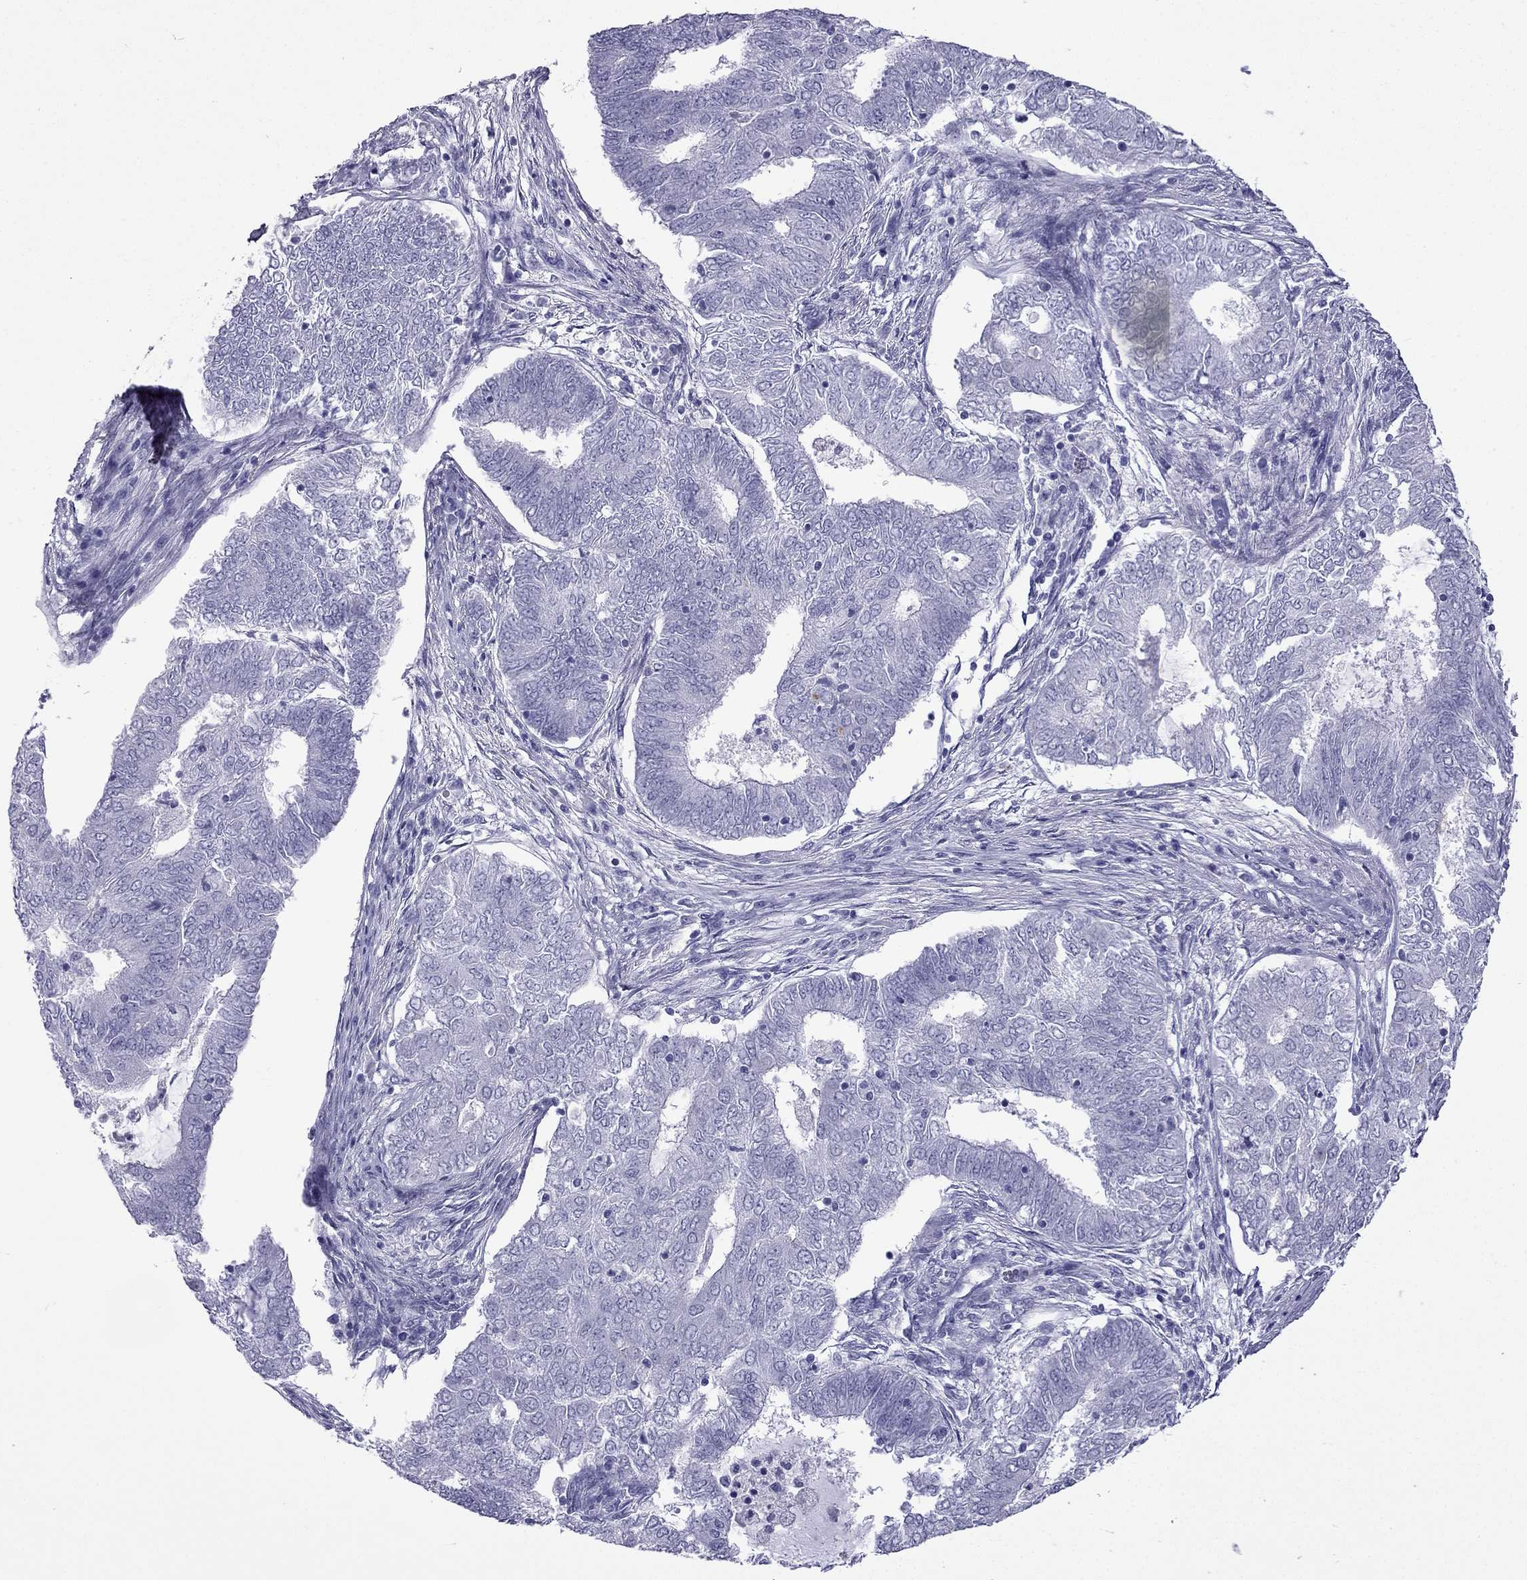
{"staining": {"intensity": "negative", "quantity": "none", "location": "none"}, "tissue": "endometrial cancer", "cell_type": "Tumor cells", "image_type": "cancer", "snomed": [{"axis": "morphology", "description": "Adenocarcinoma, NOS"}, {"axis": "topography", "description": "Endometrium"}], "caption": "High magnification brightfield microscopy of endometrial adenocarcinoma stained with DAB (3,3'-diaminobenzidine) (brown) and counterstained with hematoxylin (blue): tumor cells show no significant positivity.", "gene": "GJA8", "patient": {"sex": "female", "age": 62}}